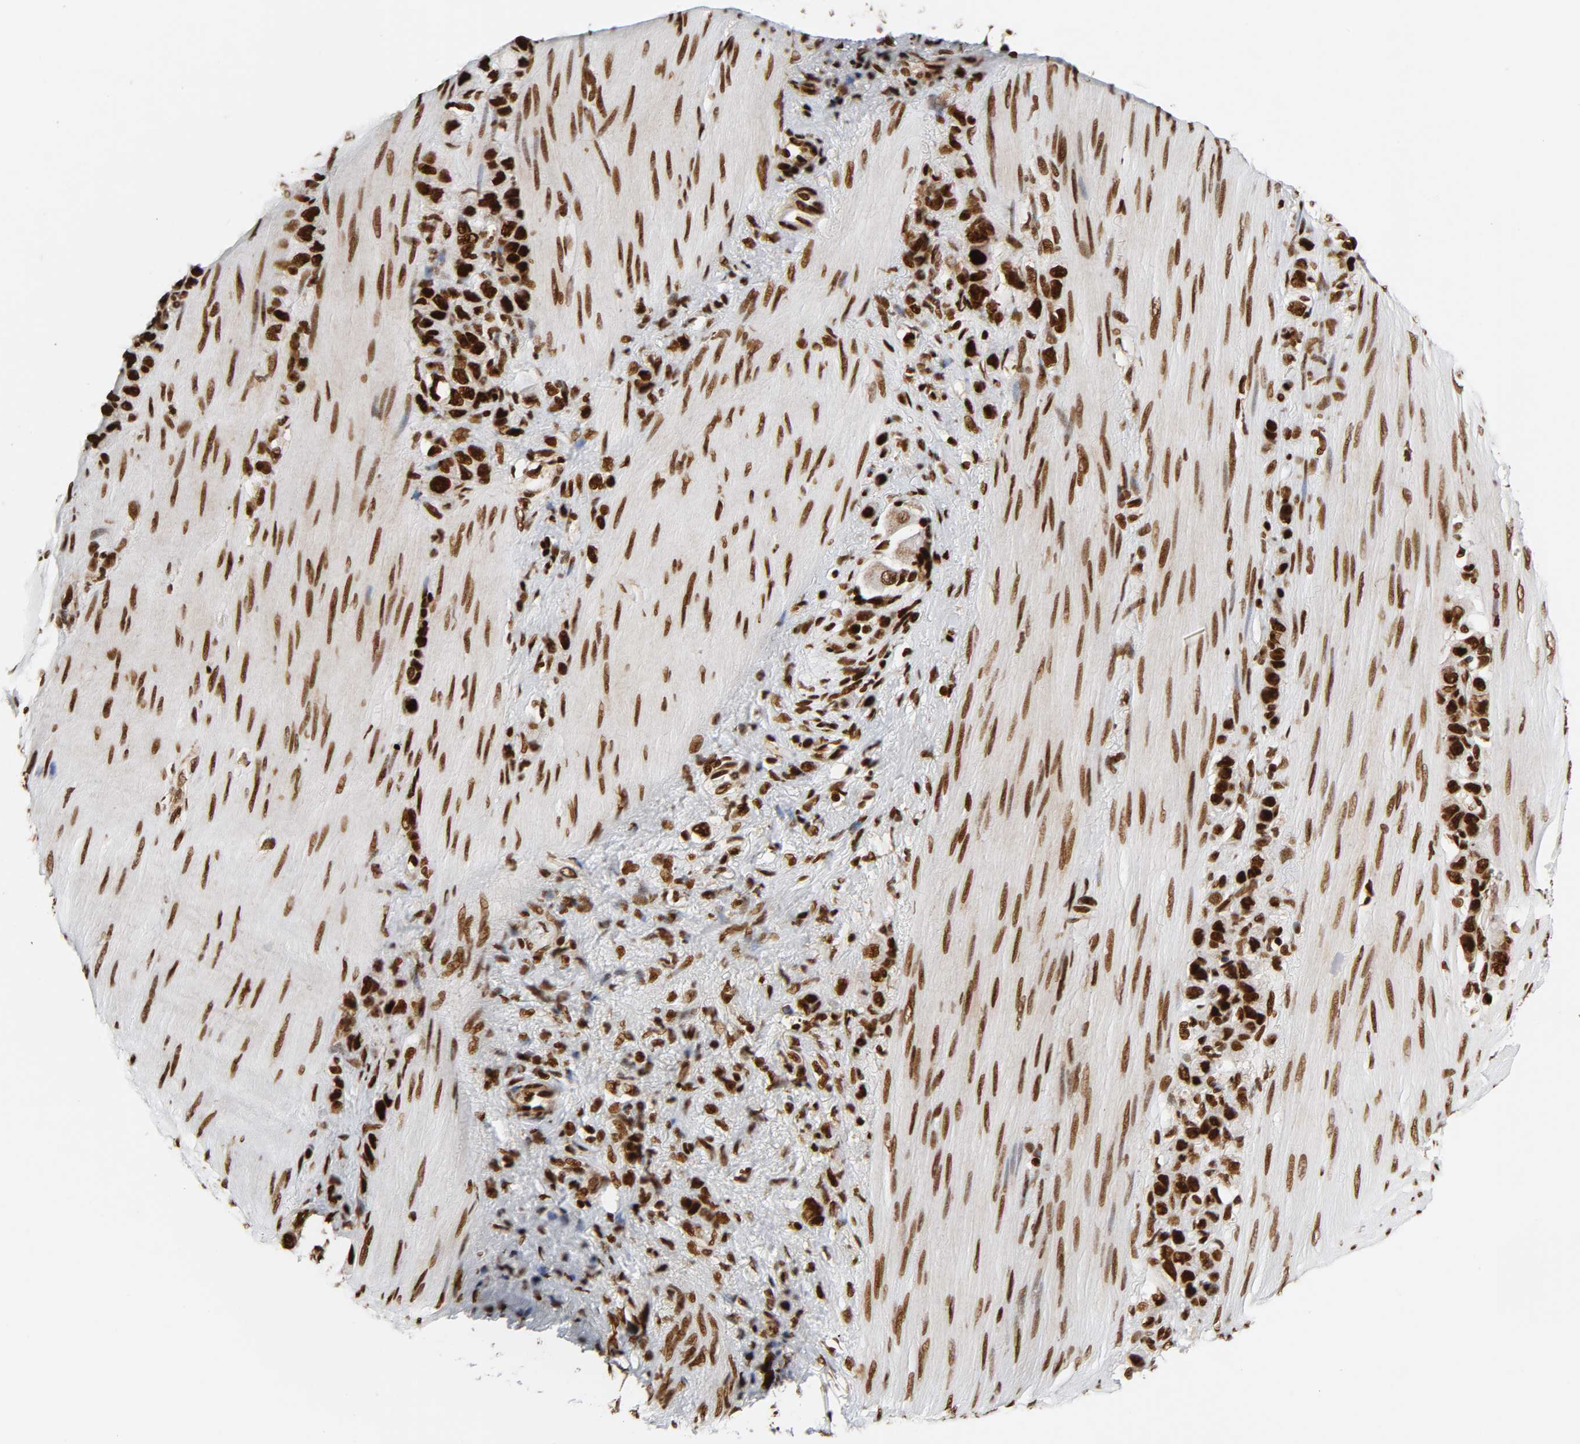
{"staining": {"intensity": "strong", "quantity": ">75%", "location": "nuclear"}, "tissue": "stomach cancer", "cell_type": "Tumor cells", "image_type": "cancer", "snomed": [{"axis": "morphology", "description": "Normal tissue, NOS"}, {"axis": "morphology", "description": "Adenocarcinoma, NOS"}, {"axis": "morphology", "description": "Adenocarcinoma, High grade"}, {"axis": "topography", "description": "Stomach, upper"}, {"axis": "topography", "description": "Stomach"}], "caption": "Stomach adenocarcinoma (high-grade) was stained to show a protein in brown. There is high levels of strong nuclear positivity in approximately >75% of tumor cells.", "gene": "NFYB", "patient": {"sex": "female", "age": 65}}